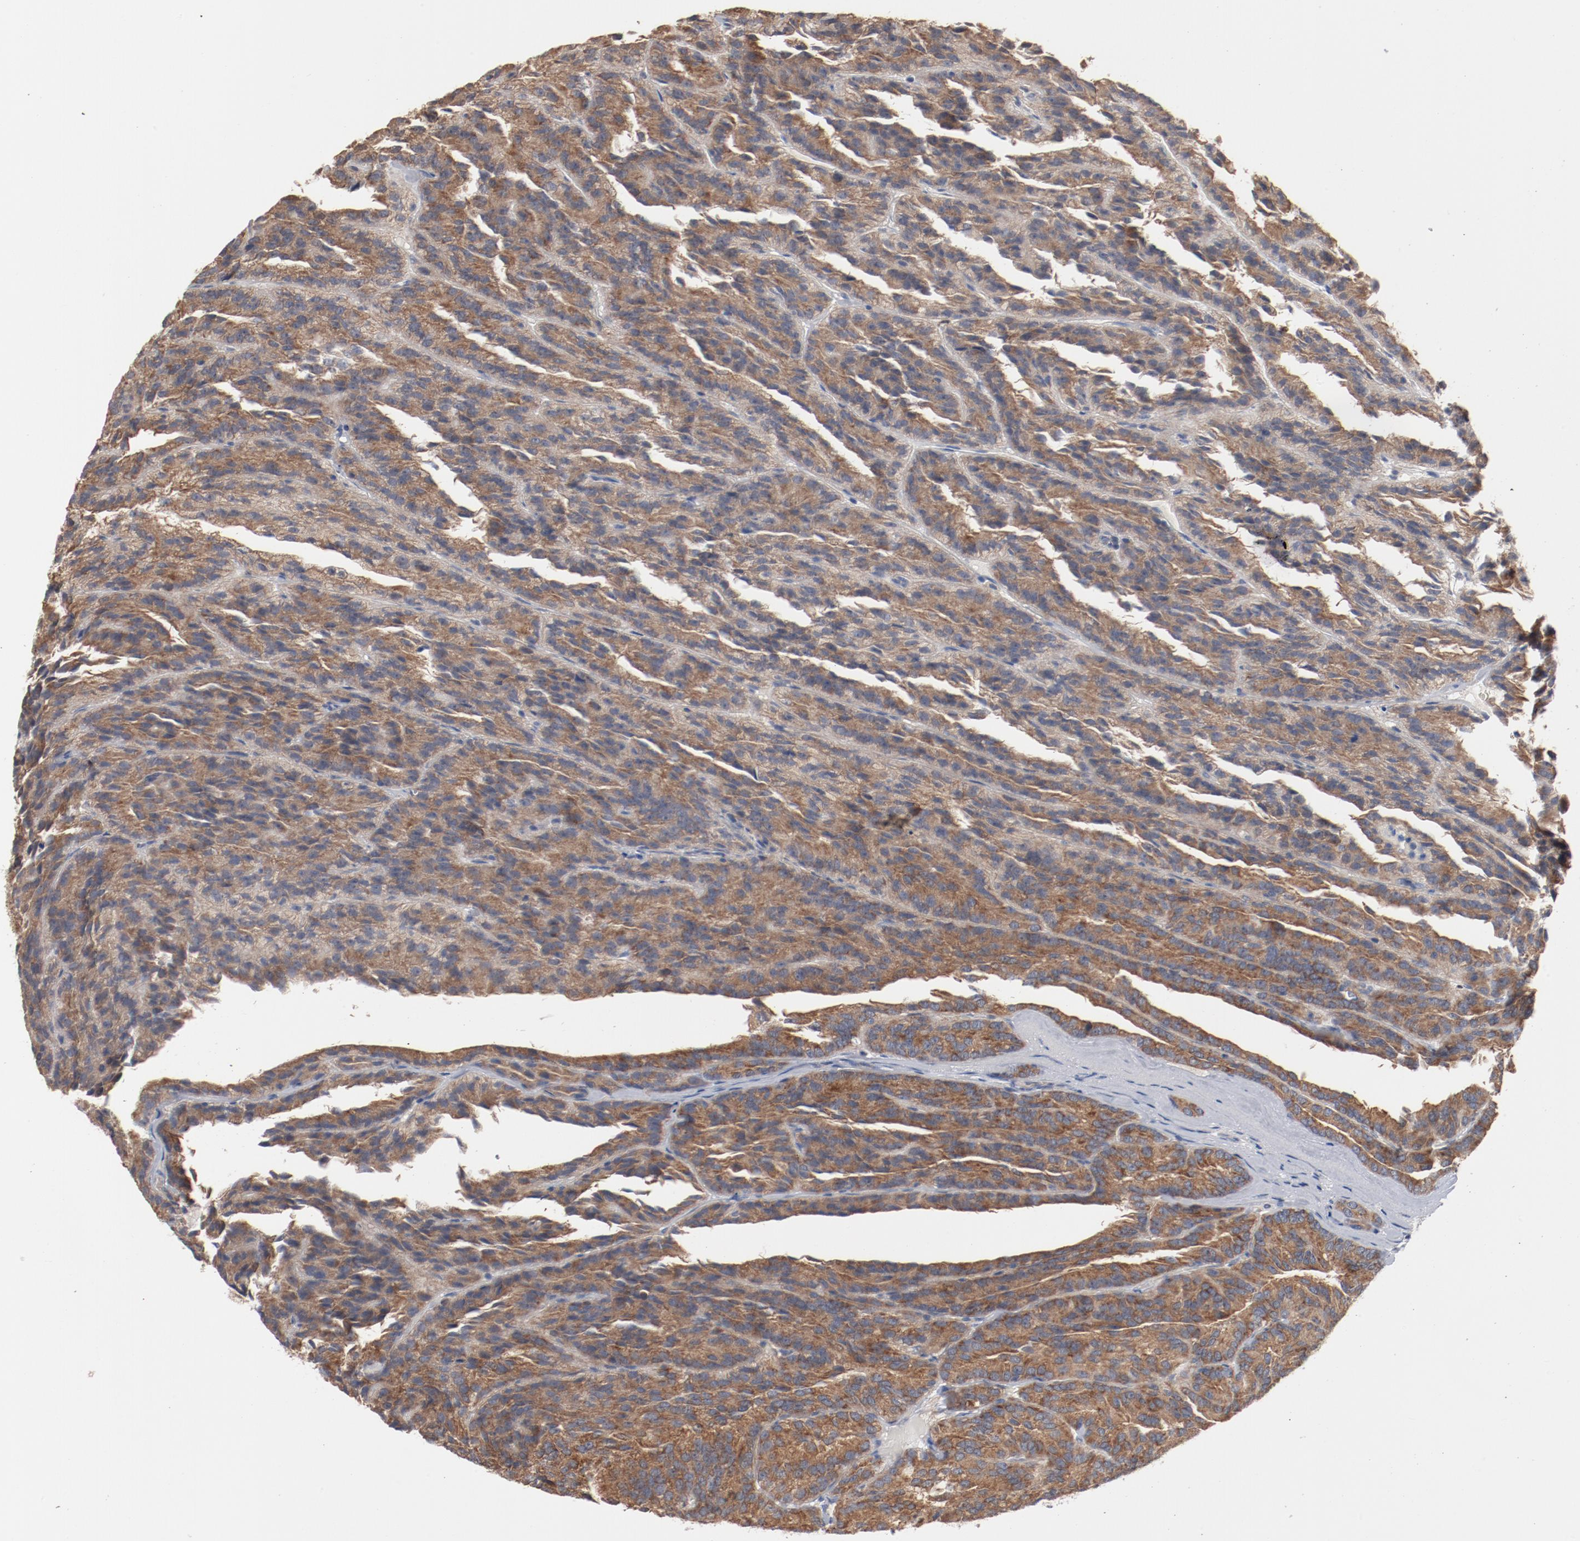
{"staining": {"intensity": "moderate", "quantity": ">75%", "location": "cytoplasmic/membranous"}, "tissue": "renal cancer", "cell_type": "Tumor cells", "image_type": "cancer", "snomed": [{"axis": "morphology", "description": "Adenocarcinoma, NOS"}, {"axis": "topography", "description": "Kidney"}], "caption": "Renal cancer tissue demonstrates moderate cytoplasmic/membranous expression in about >75% of tumor cells, visualized by immunohistochemistry. (DAB IHC with brightfield microscopy, high magnification).", "gene": "RNASE11", "patient": {"sex": "male", "age": 46}}